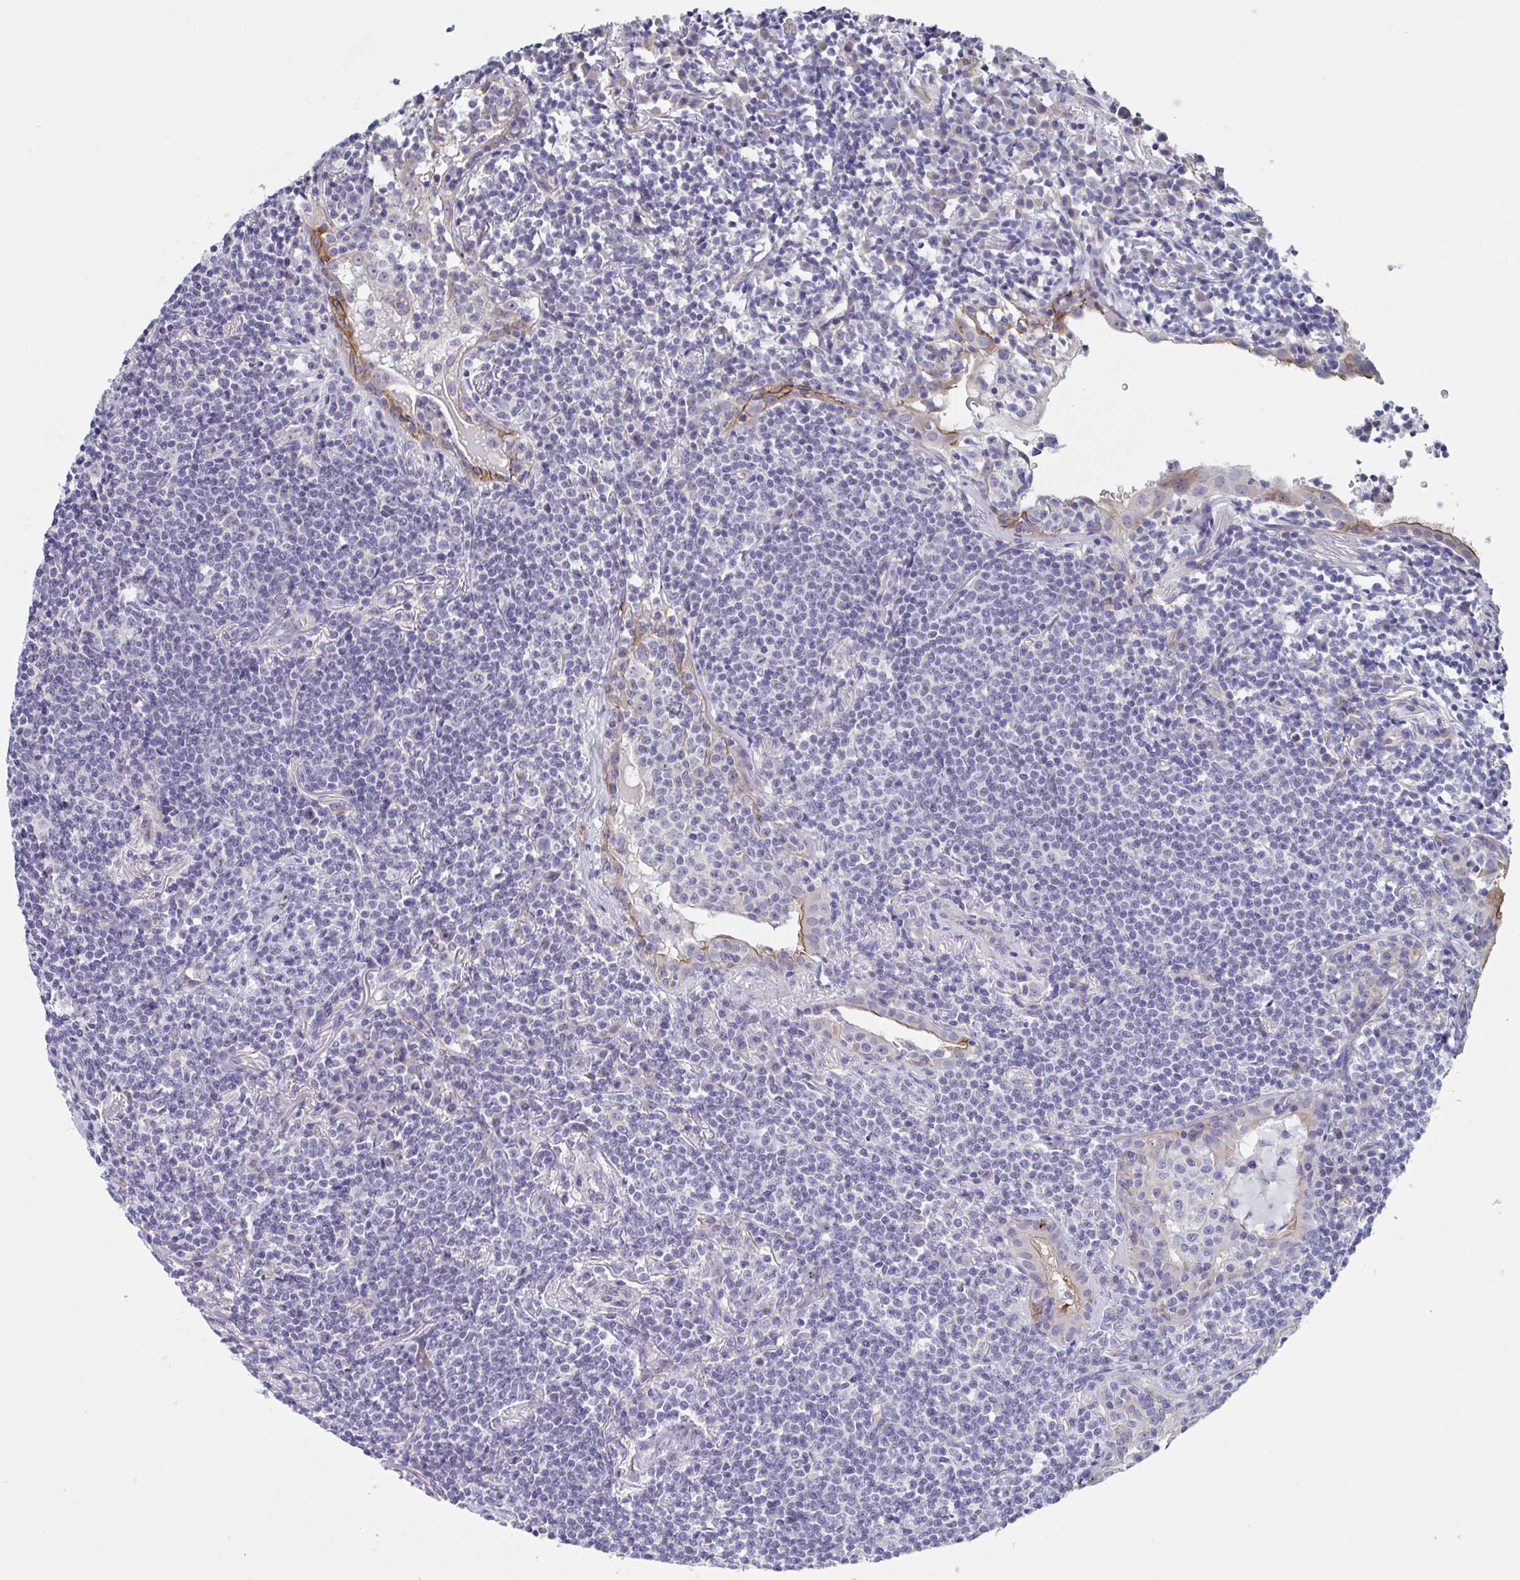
{"staining": {"intensity": "negative", "quantity": "none", "location": "none"}, "tissue": "lymphoma", "cell_type": "Tumor cells", "image_type": "cancer", "snomed": [{"axis": "morphology", "description": "Malignant lymphoma, non-Hodgkin's type, Low grade"}, {"axis": "topography", "description": "Lung"}], "caption": "Immunohistochemistry (IHC) image of neoplastic tissue: human lymphoma stained with DAB exhibits no significant protein staining in tumor cells.", "gene": "ST14", "patient": {"sex": "female", "age": 71}}